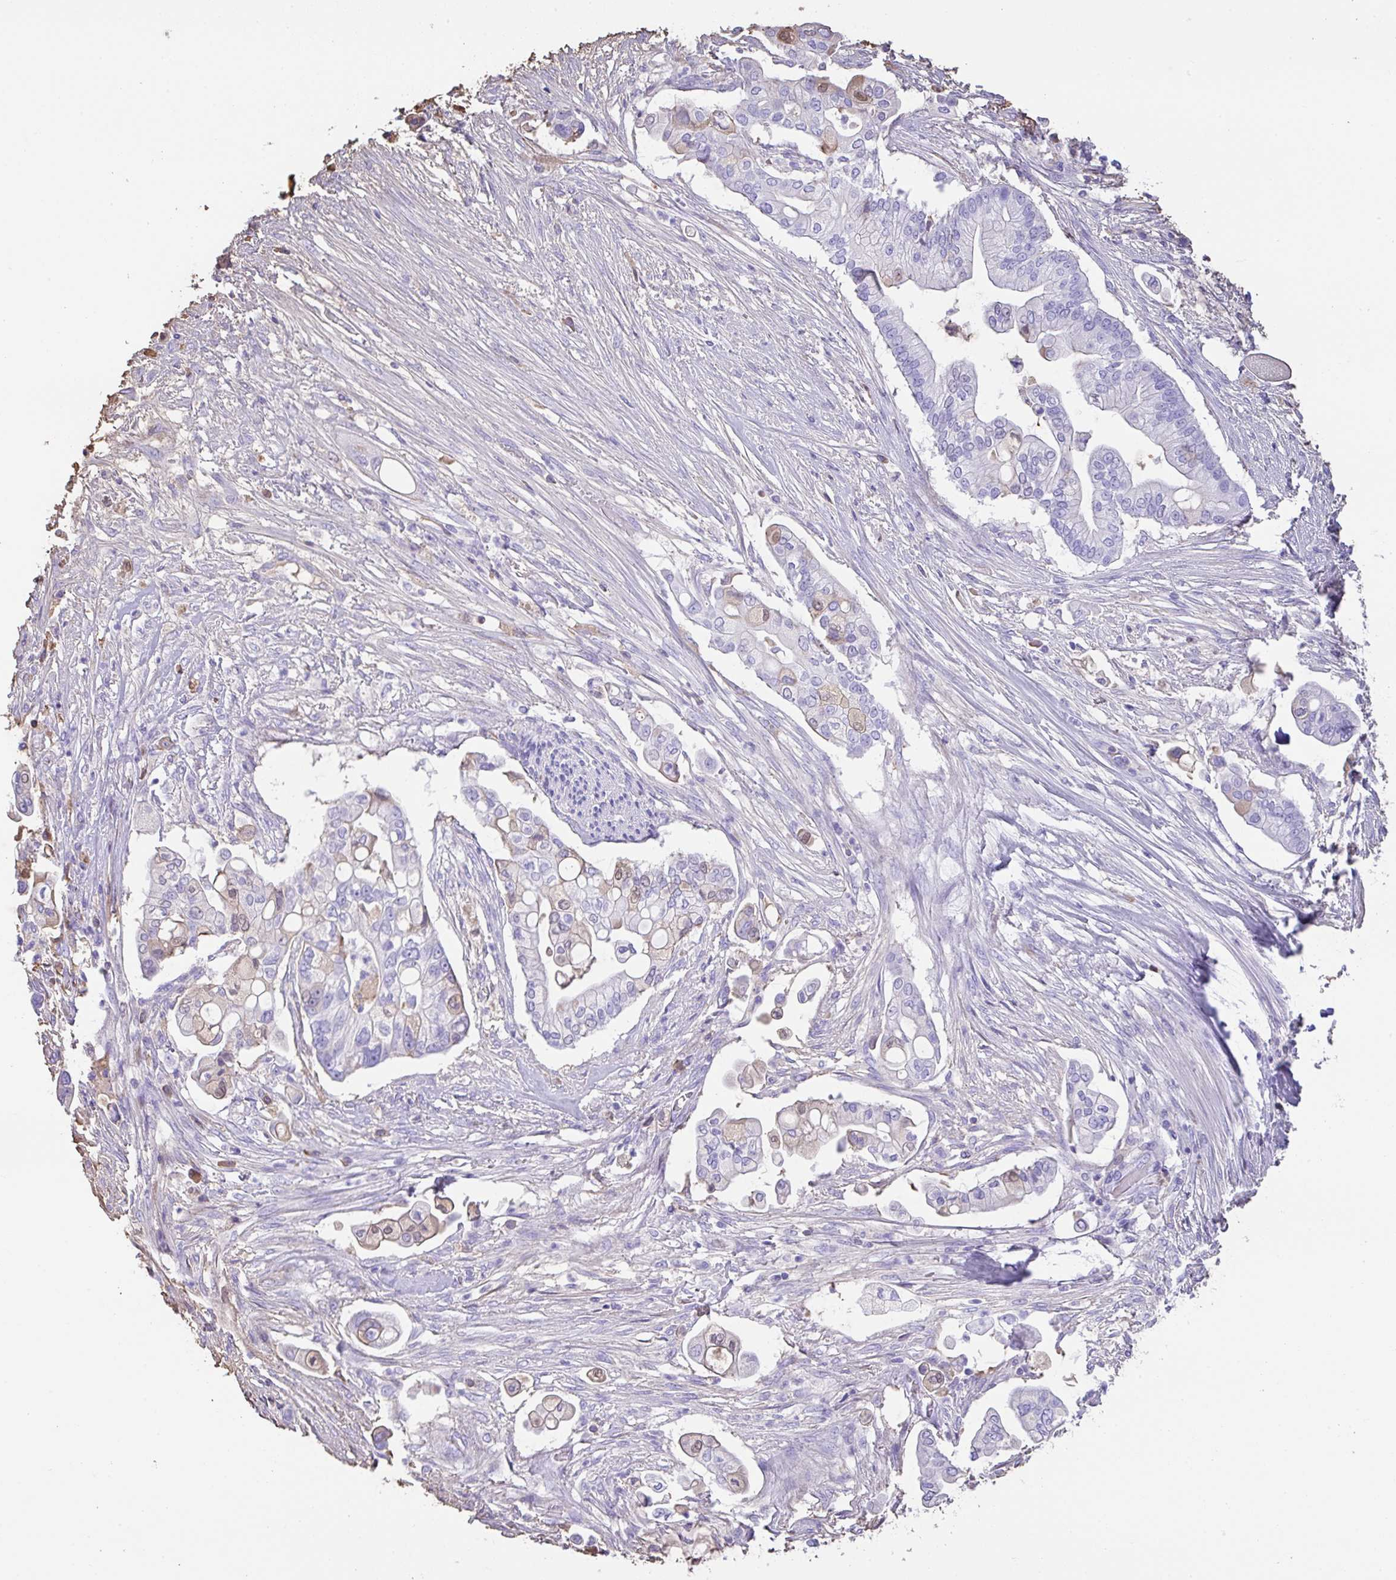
{"staining": {"intensity": "negative", "quantity": "none", "location": "none"}, "tissue": "pancreatic cancer", "cell_type": "Tumor cells", "image_type": "cancer", "snomed": [{"axis": "morphology", "description": "Adenocarcinoma, NOS"}, {"axis": "topography", "description": "Pancreas"}], "caption": "Tumor cells are negative for protein expression in human pancreatic cancer (adenocarcinoma).", "gene": "HOXC12", "patient": {"sex": "female", "age": 69}}